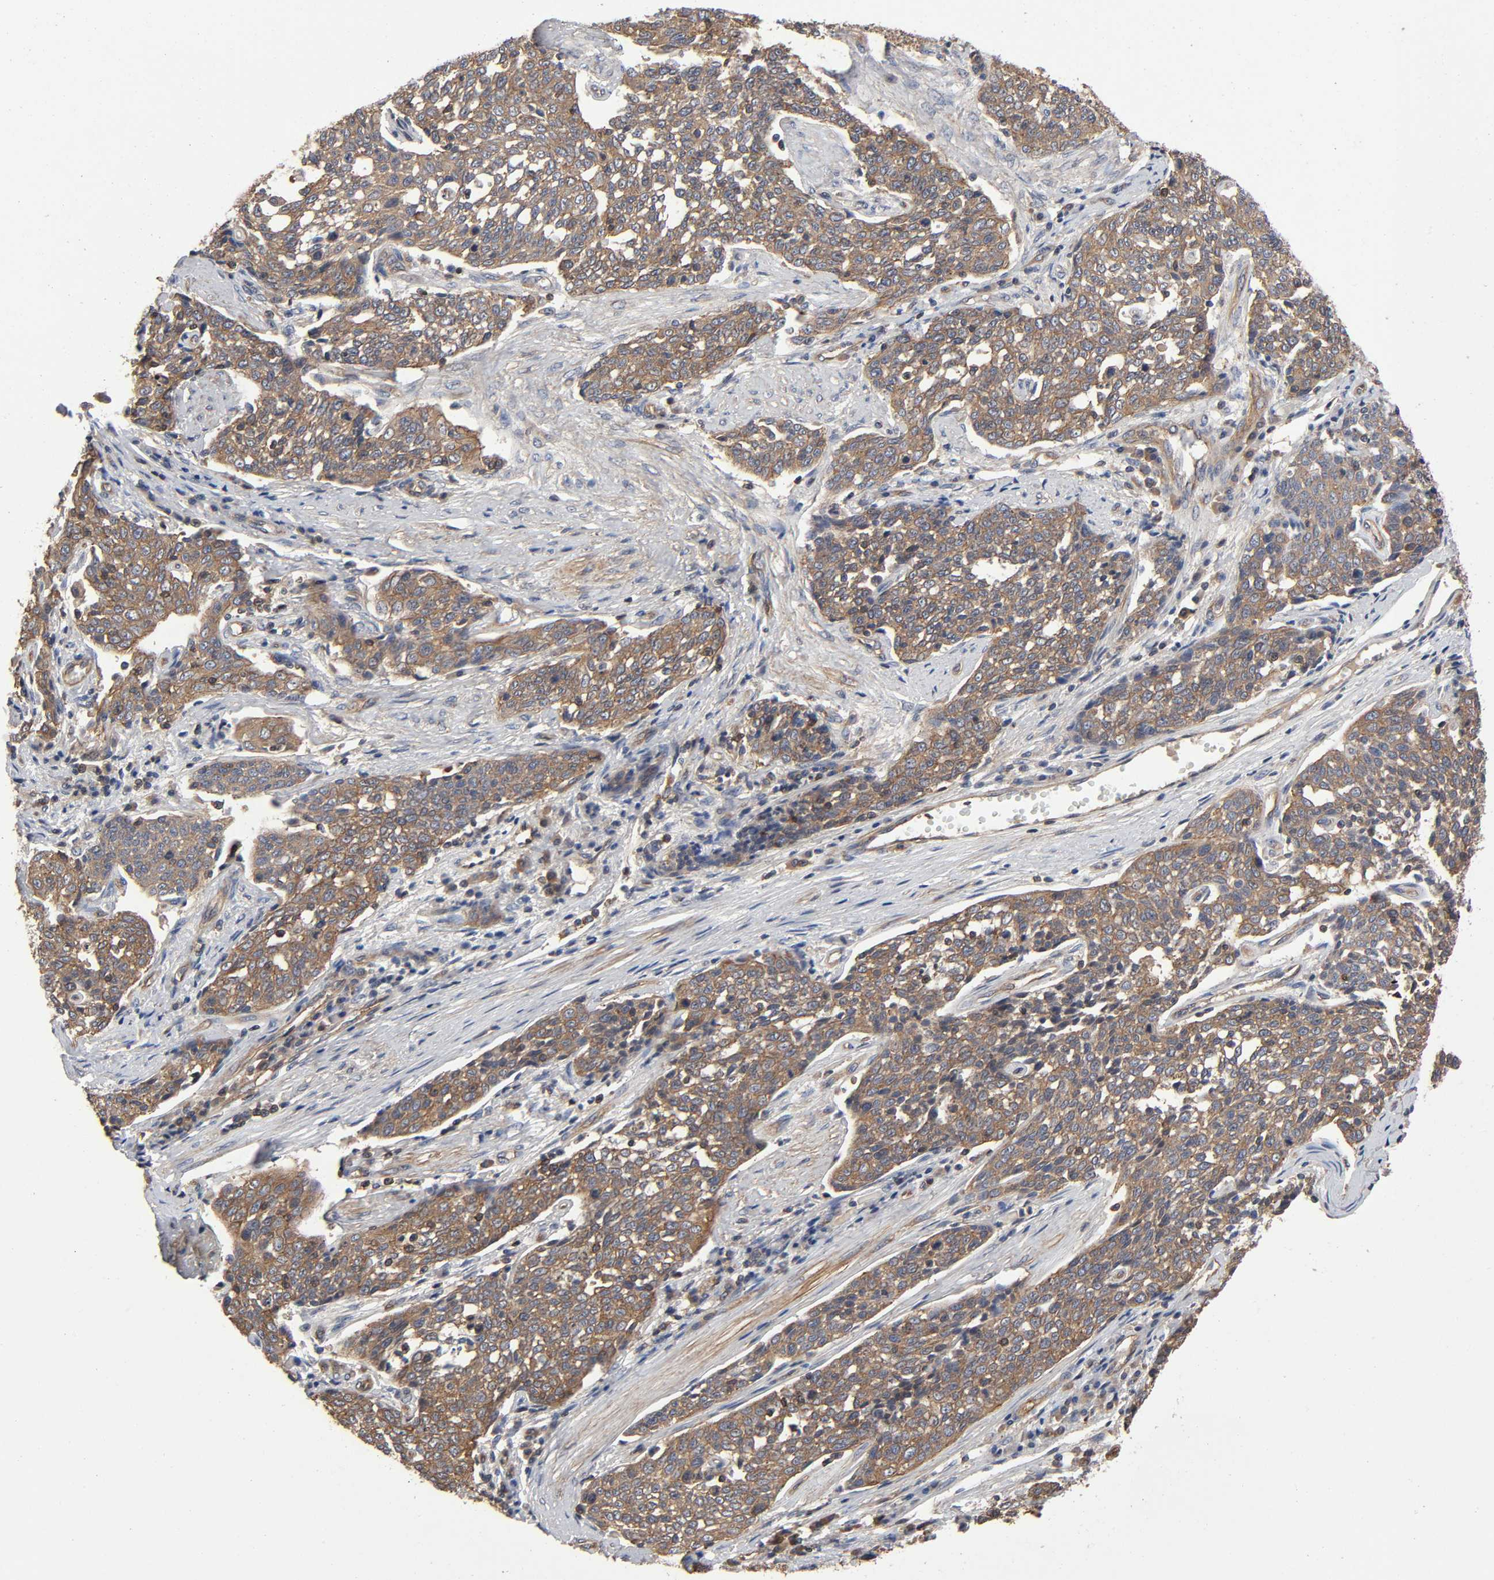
{"staining": {"intensity": "moderate", "quantity": ">75%", "location": "cytoplasmic/membranous"}, "tissue": "cervical cancer", "cell_type": "Tumor cells", "image_type": "cancer", "snomed": [{"axis": "morphology", "description": "Squamous cell carcinoma, NOS"}, {"axis": "topography", "description": "Cervix"}], "caption": "Squamous cell carcinoma (cervical) stained with a brown dye reveals moderate cytoplasmic/membranous positive staining in about >75% of tumor cells.", "gene": "LAMTOR2", "patient": {"sex": "female", "age": 34}}